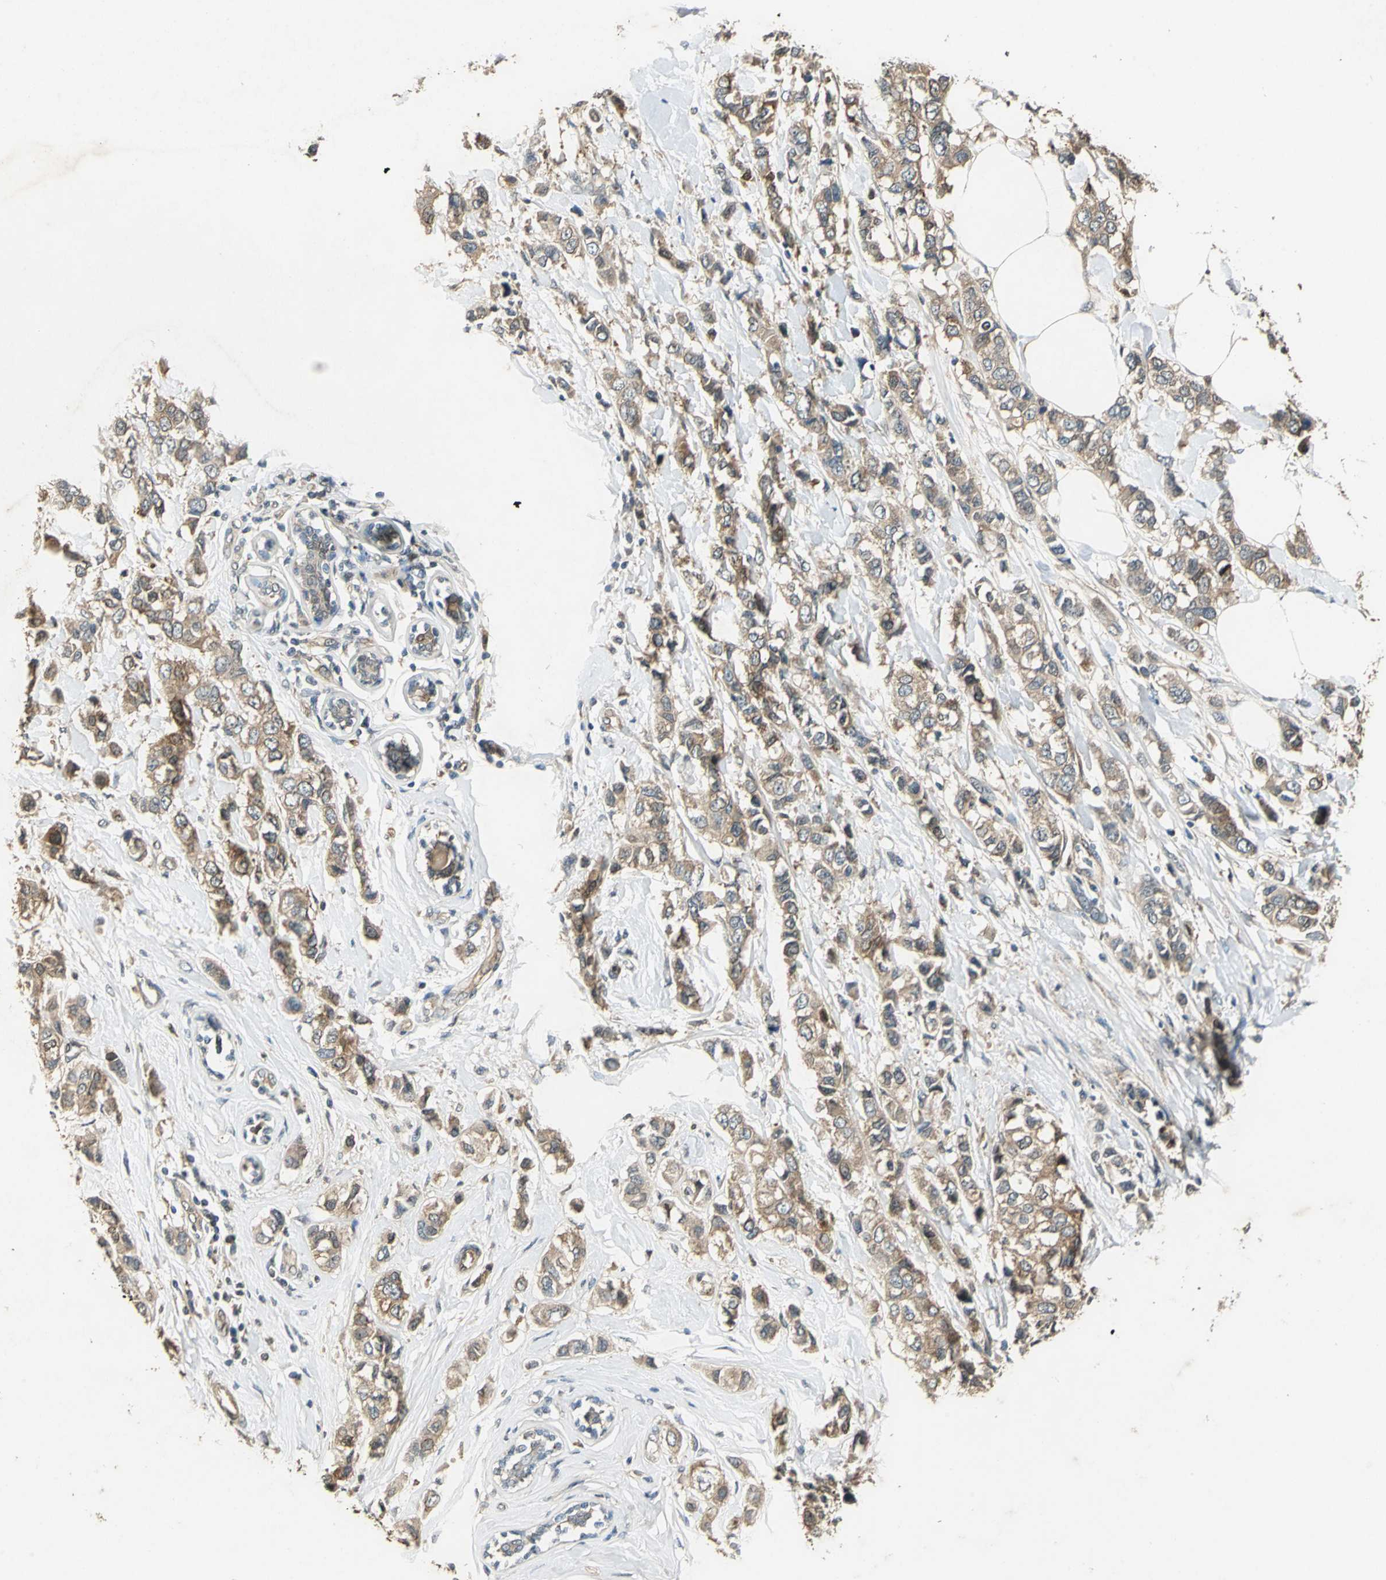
{"staining": {"intensity": "moderate", "quantity": ">75%", "location": "cytoplasmic/membranous"}, "tissue": "breast cancer", "cell_type": "Tumor cells", "image_type": "cancer", "snomed": [{"axis": "morphology", "description": "Duct carcinoma"}, {"axis": "topography", "description": "Breast"}], "caption": "This is a photomicrograph of IHC staining of breast cancer, which shows moderate positivity in the cytoplasmic/membranous of tumor cells.", "gene": "RRM2B", "patient": {"sex": "female", "age": 50}}